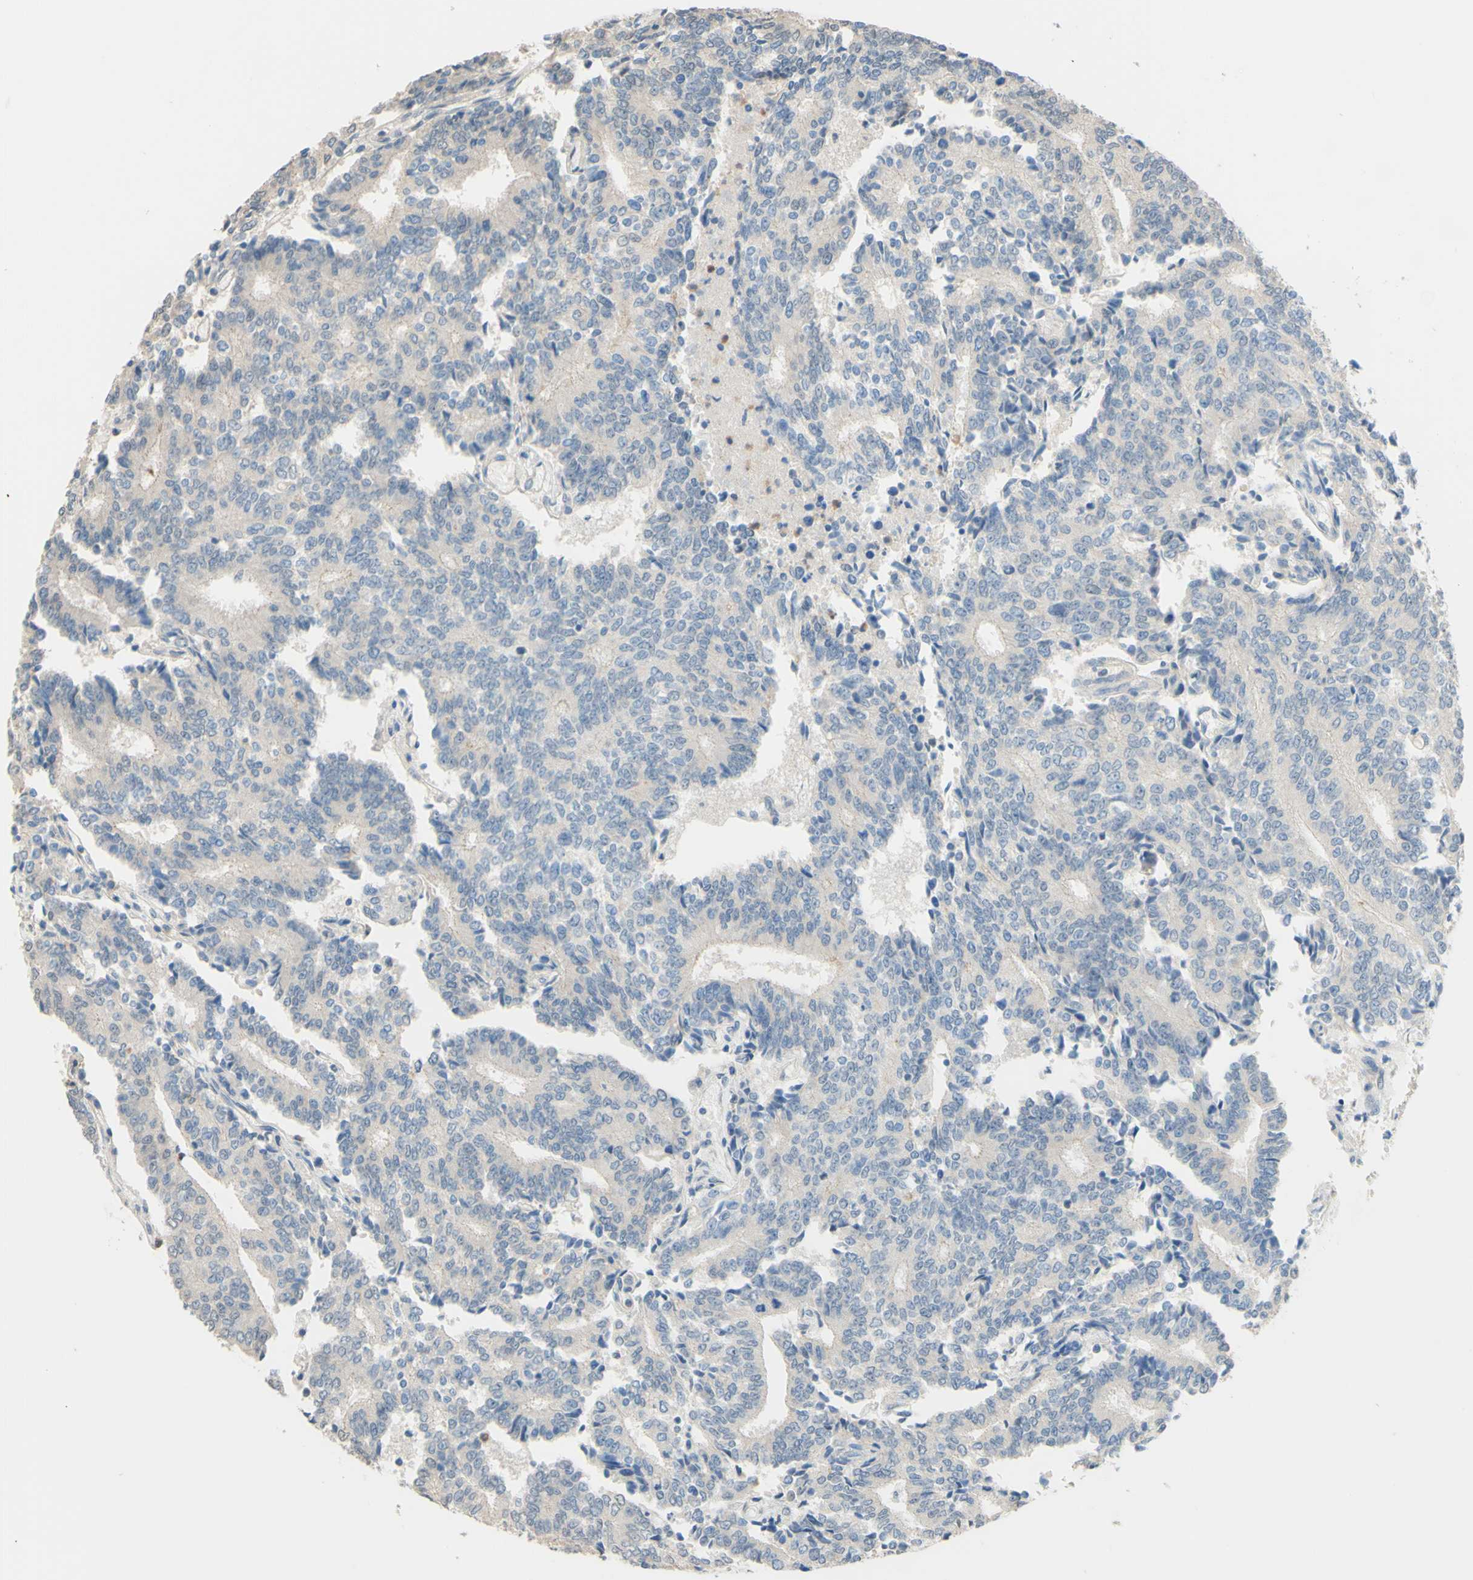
{"staining": {"intensity": "negative", "quantity": "none", "location": "none"}, "tissue": "prostate cancer", "cell_type": "Tumor cells", "image_type": "cancer", "snomed": [{"axis": "morphology", "description": "Normal tissue, NOS"}, {"axis": "morphology", "description": "Adenocarcinoma, High grade"}, {"axis": "topography", "description": "Prostate"}, {"axis": "topography", "description": "Seminal veicle"}], "caption": "IHC photomicrograph of neoplastic tissue: prostate cancer stained with DAB (3,3'-diaminobenzidine) demonstrates no significant protein positivity in tumor cells.", "gene": "SMIM19", "patient": {"sex": "male", "age": 55}}